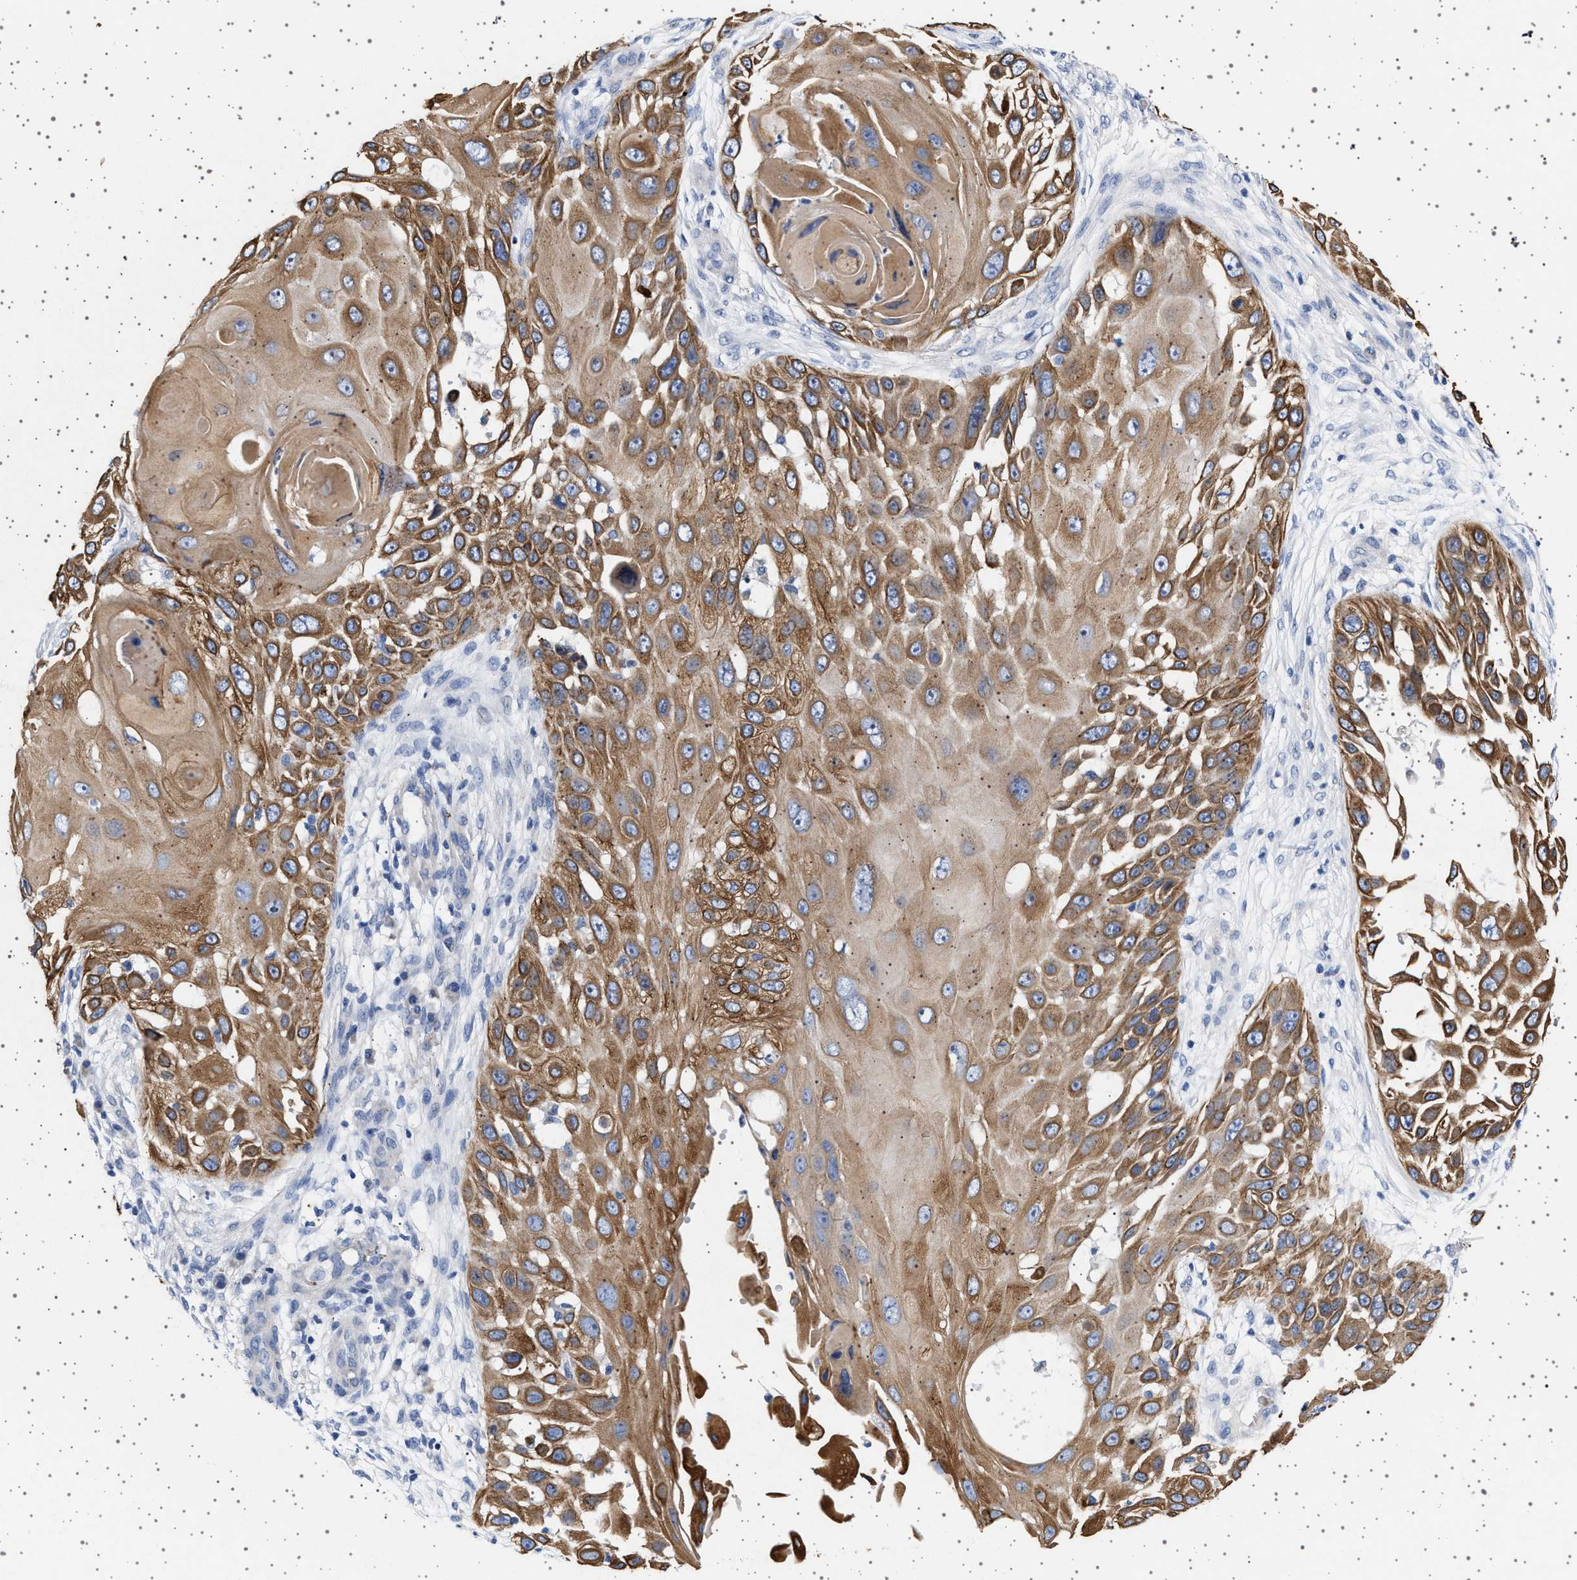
{"staining": {"intensity": "moderate", "quantity": ">75%", "location": "cytoplasmic/membranous"}, "tissue": "skin cancer", "cell_type": "Tumor cells", "image_type": "cancer", "snomed": [{"axis": "morphology", "description": "Squamous cell carcinoma, NOS"}, {"axis": "topography", "description": "Skin"}], "caption": "Immunohistochemistry micrograph of neoplastic tissue: squamous cell carcinoma (skin) stained using immunohistochemistry shows medium levels of moderate protein expression localized specifically in the cytoplasmic/membranous of tumor cells, appearing as a cytoplasmic/membranous brown color.", "gene": "TRMT10B", "patient": {"sex": "female", "age": 44}}